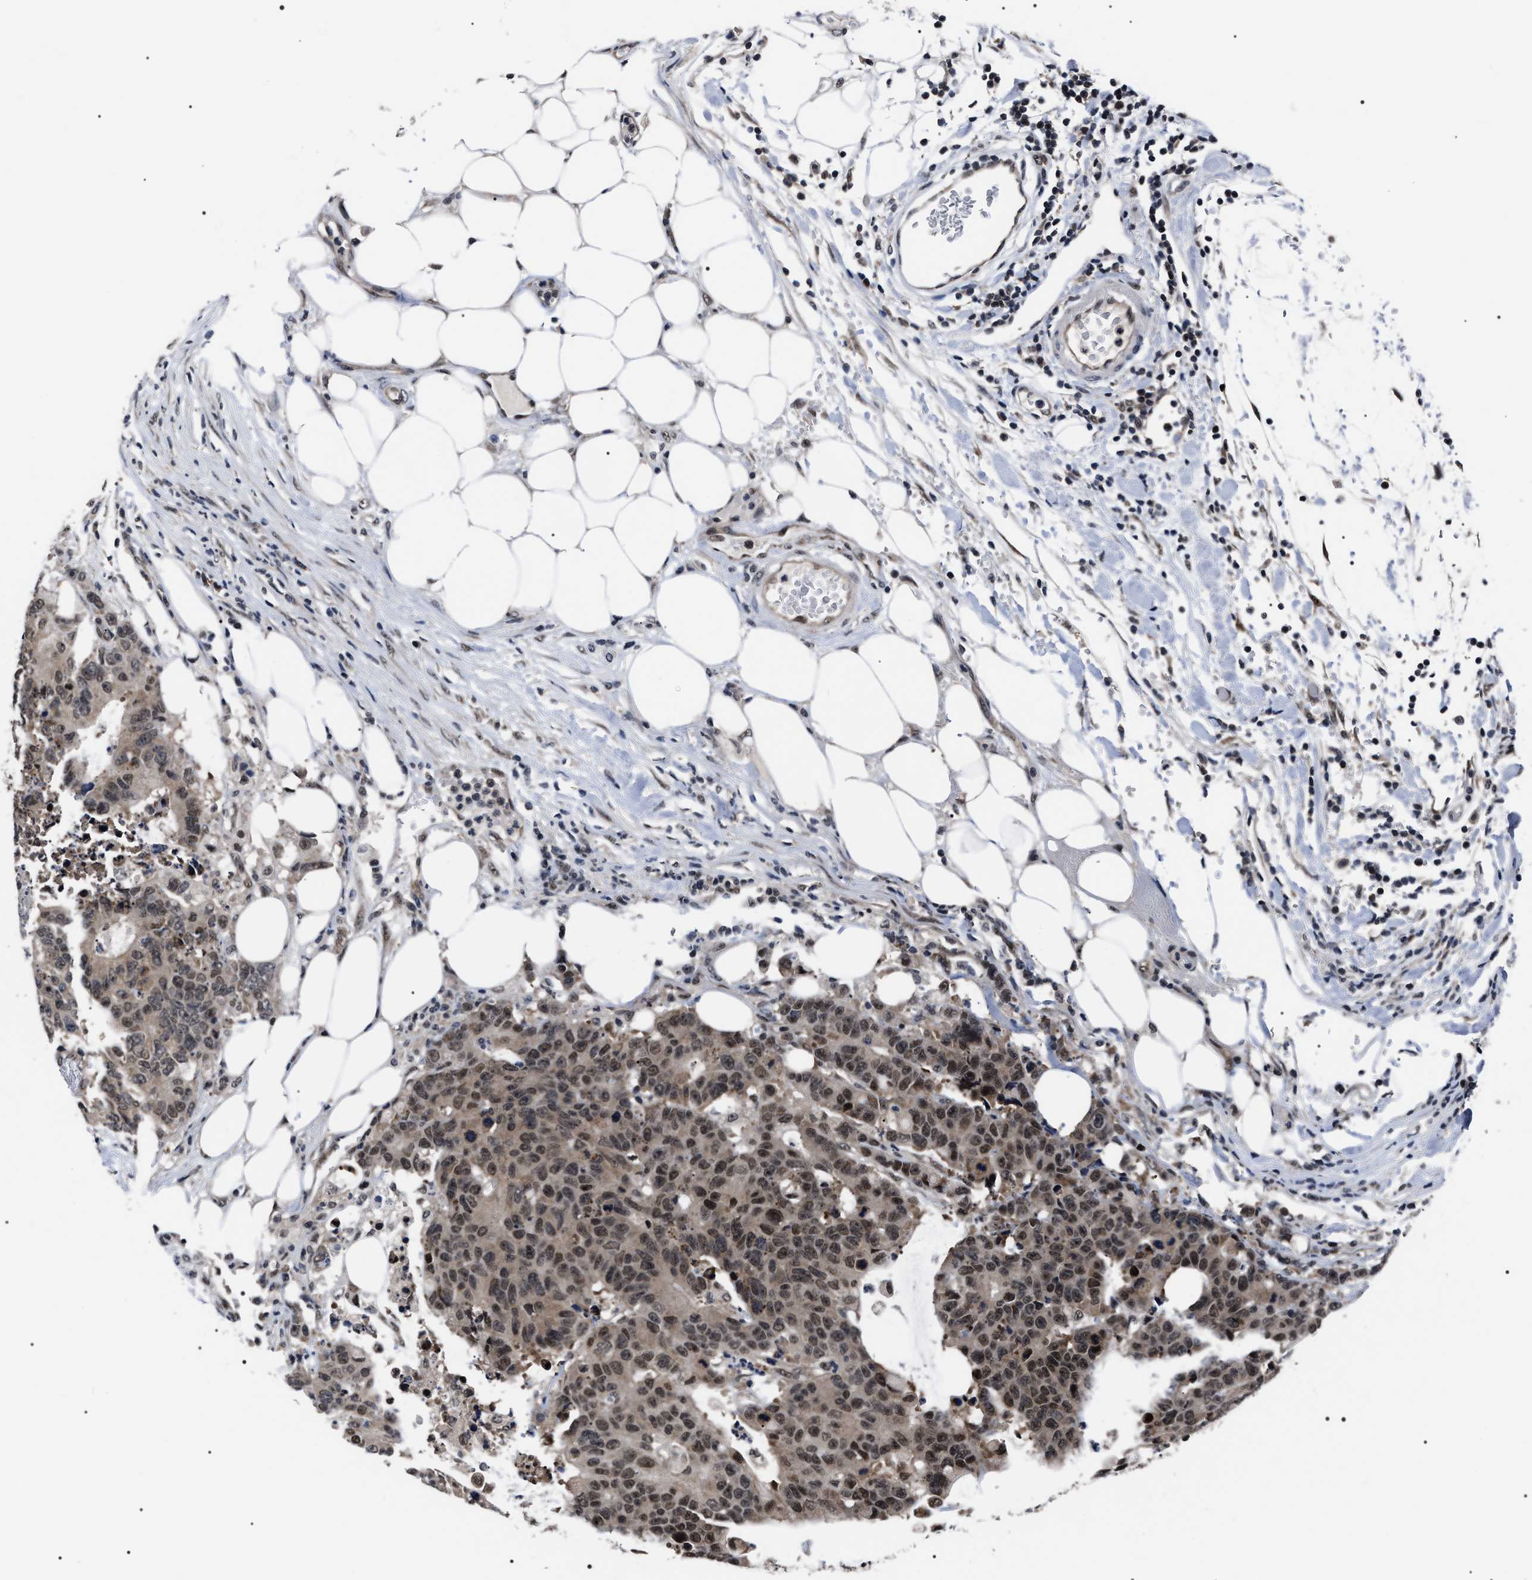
{"staining": {"intensity": "weak", "quantity": ">75%", "location": "cytoplasmic/membranous,nuclear"}, "tissue": "colorectal cancer", "cell_type": "Tumor cells", "image_type": "cancer", "snomed": [{"axis": "morphology", "description": "Adenocarcinoma, NOS"}, {"axis": "topography", "description": "Colon"}], "caption": "Immunohistochemical staining of colorectal cancer (adenocarcinoma) shows low levels of weak cytoplasmic/membranous and nuclear staining in about >75% of tumor cells.", "gene": "CSNK2A1", "patient": {"sex": "female", "age": 86}}